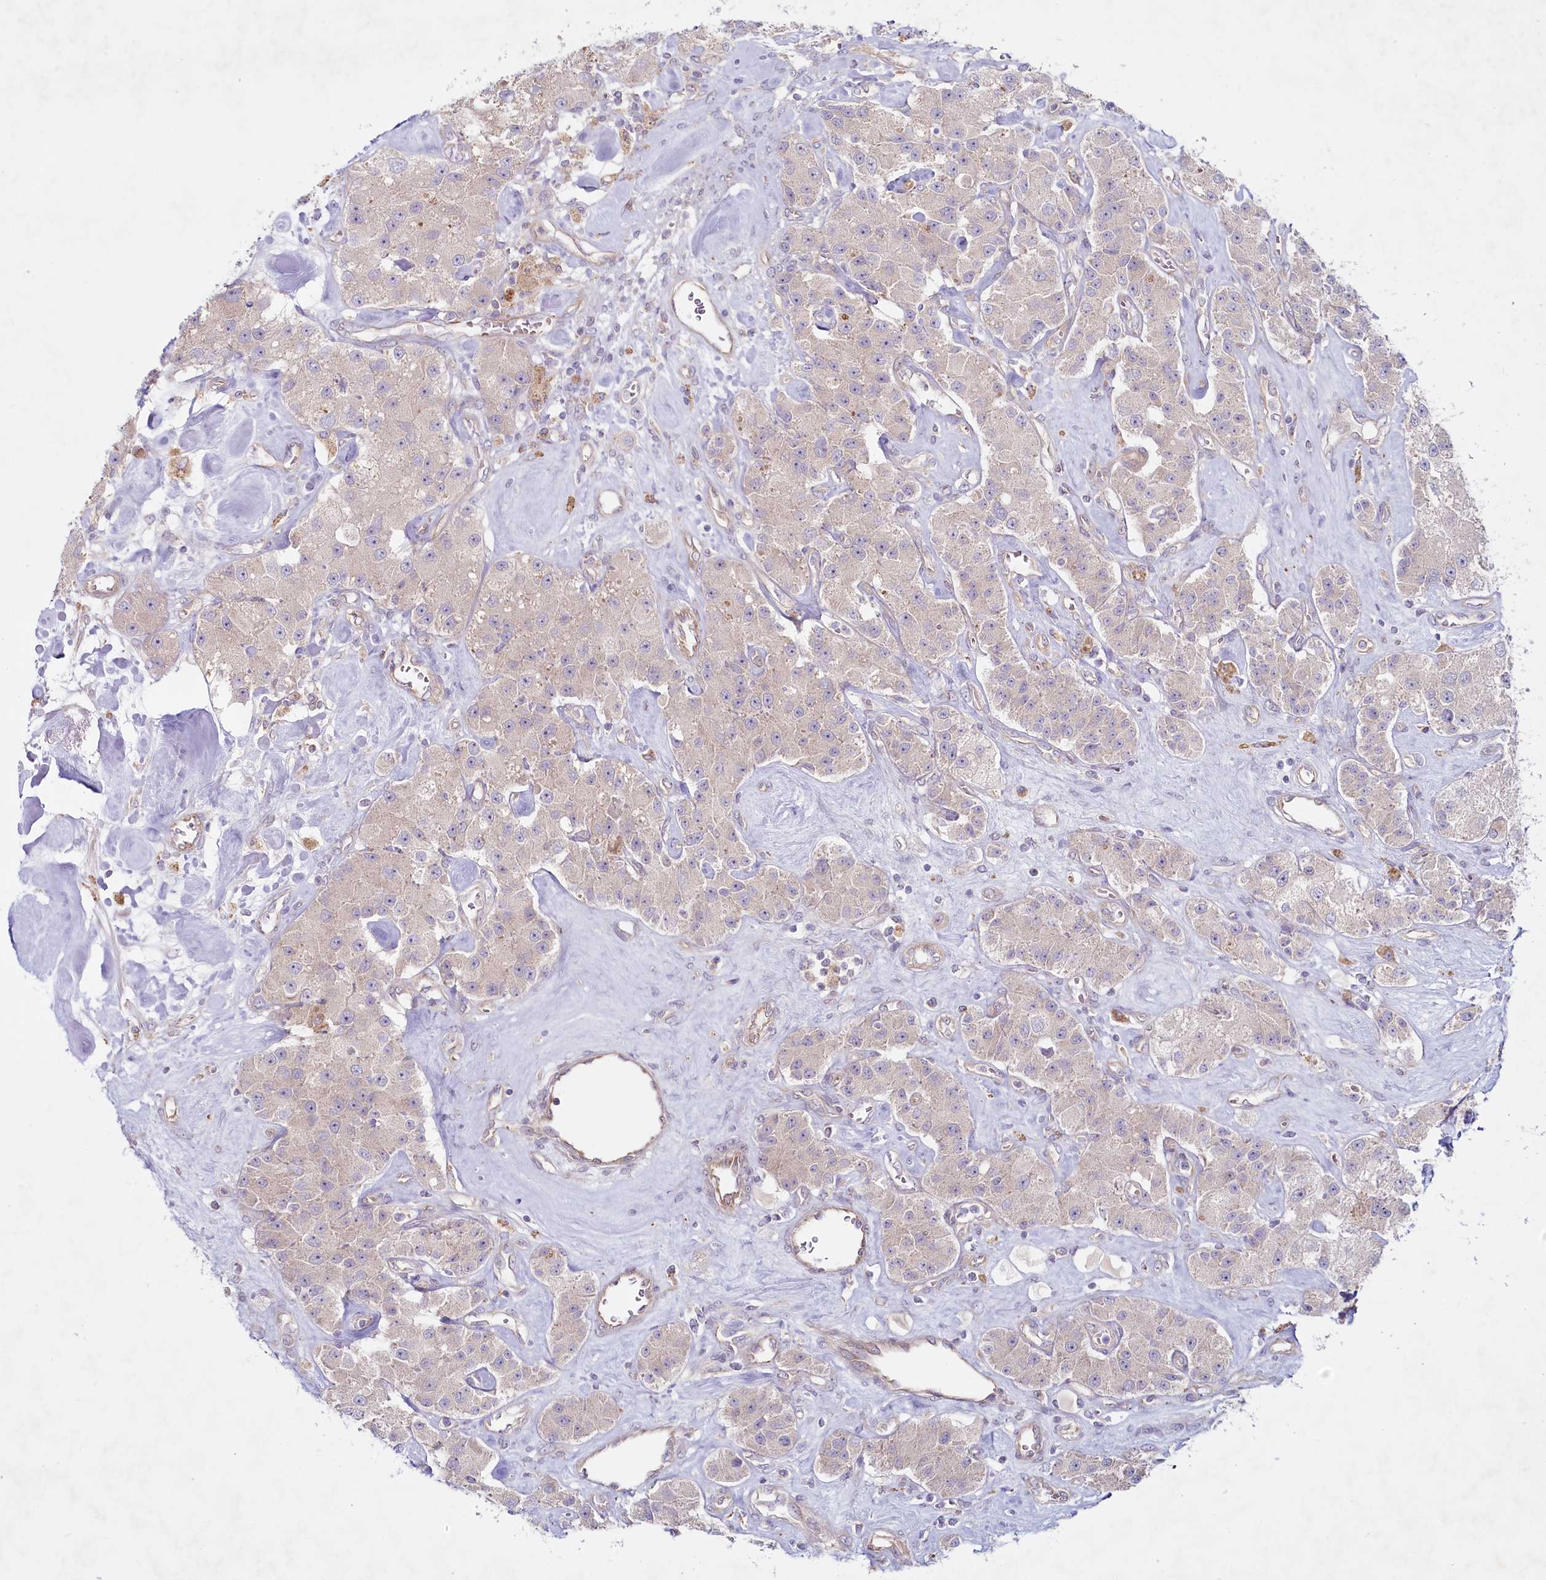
{"staining": {"intensity": "negative", "quantity": "none", "location": "none"}, "tissue": "carcinoid", "cell_type": "Tumor cells", "image_type": "cancer", "snomed": [{"axis": "morphology", "description": "Carcinoid, malignant, NOS"}, {"axis": "topography", "description": "Pancreas"}], "caption": "High power microscopy photomicrograph of an immunohistochemistry (IHC) micrograph of carcinoid, revealing no significant expression in tumor cells.", "gene": "TNIP1", "patient": {"sex": "male", "age": 41}}